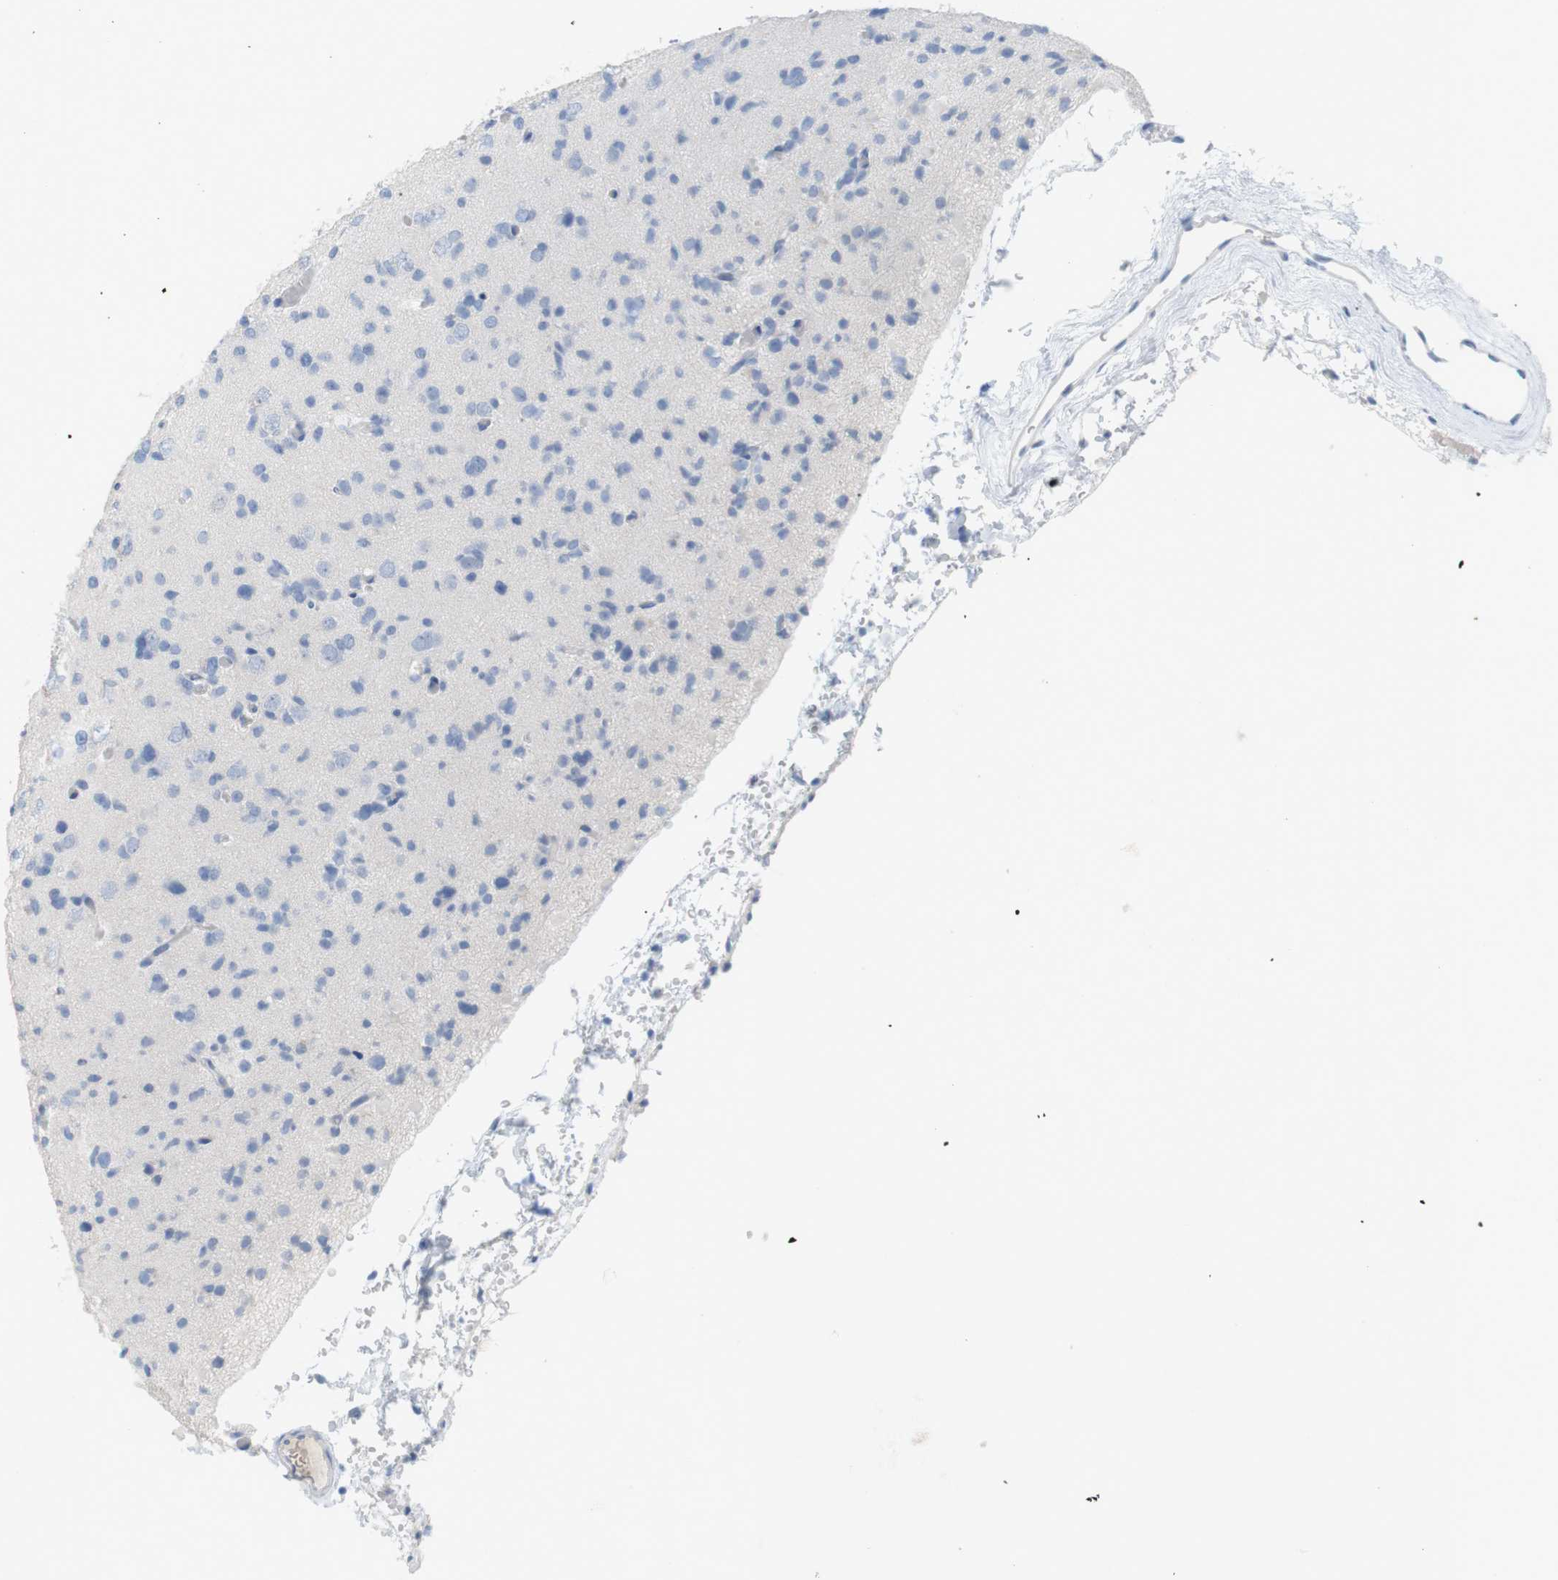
{"staining": {"intensity": "negative", "quantity": "none", "location": "none"}, "tissue": "glioma", "cell_type": "Tumor cells", "image_type": "cancer", "snomed": [{"axis": "morphology", "description": "Glioma, malignant, Low grade"}, {"axis": "topography", "description": "Brain"}], "caption": "This micrograph is of malignant low-grade glioma stained with IHC to label a protein in brown with the nuclei are counter-stained blue. There is no positivity in tumor cells.", "gene": "HBG2", "patient": {"sex": "female", "age": 22}}